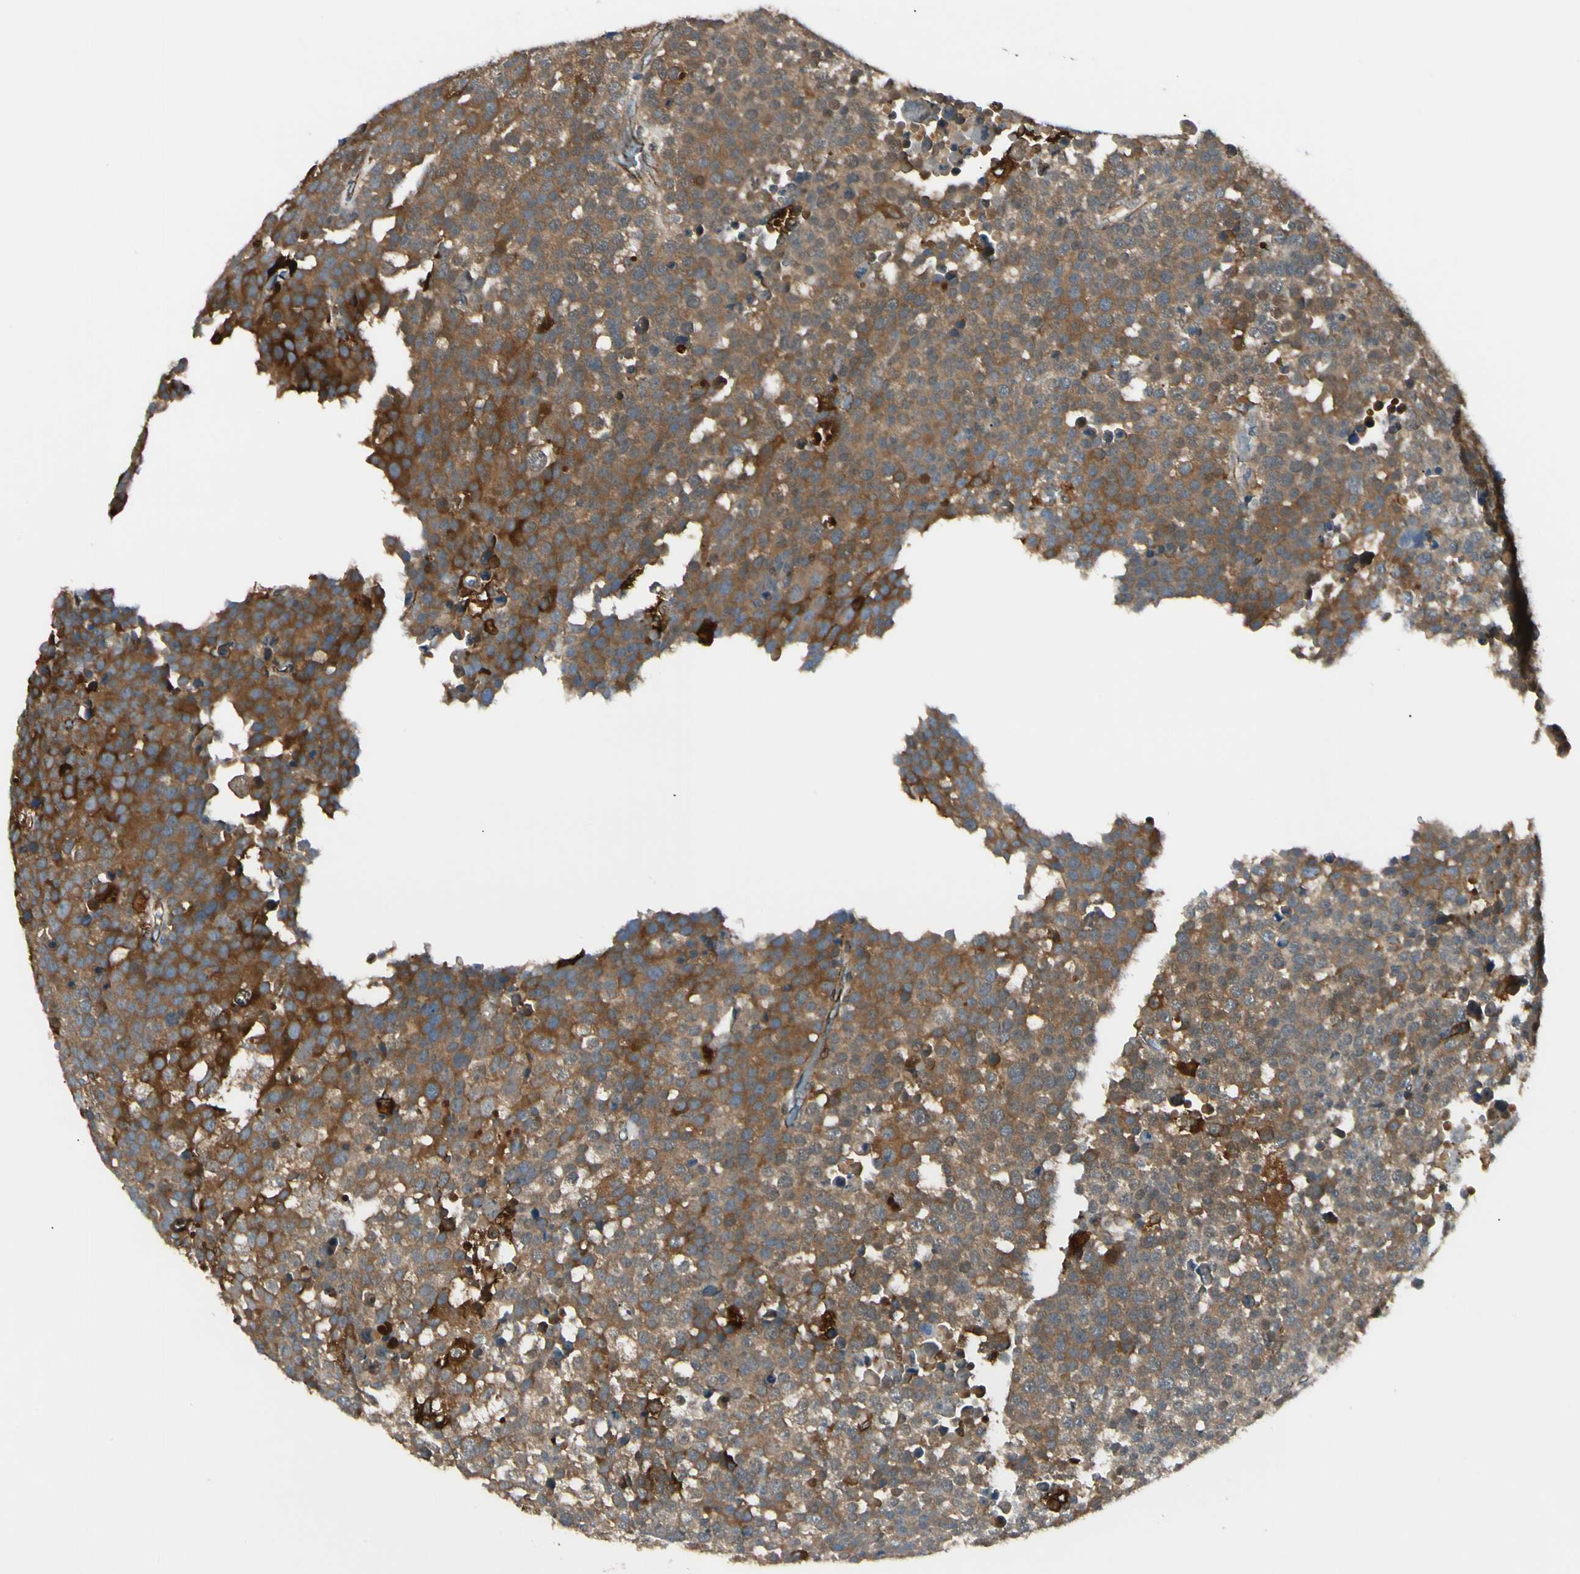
{"staining": {"intensity": "moderate", "quantity": ">75%", "location": "cytoplasmic/membranous"}, "tissue": "testis cancer", "cell_type": "Tumor cells", "image_type": "cancer", "snomed": [{"axis": "morphology", "description": "Seminoma, NOS"}, {"axis": "topography", "description": "Testis"}], "caption": "IHC of human testis cancer exhibits medium levels of moderate cytoplasmic/membranous positivity in approximately >75% of tumor cells.", "gene": "FTH1", "patient": {"sex": "male", "age": 71}}